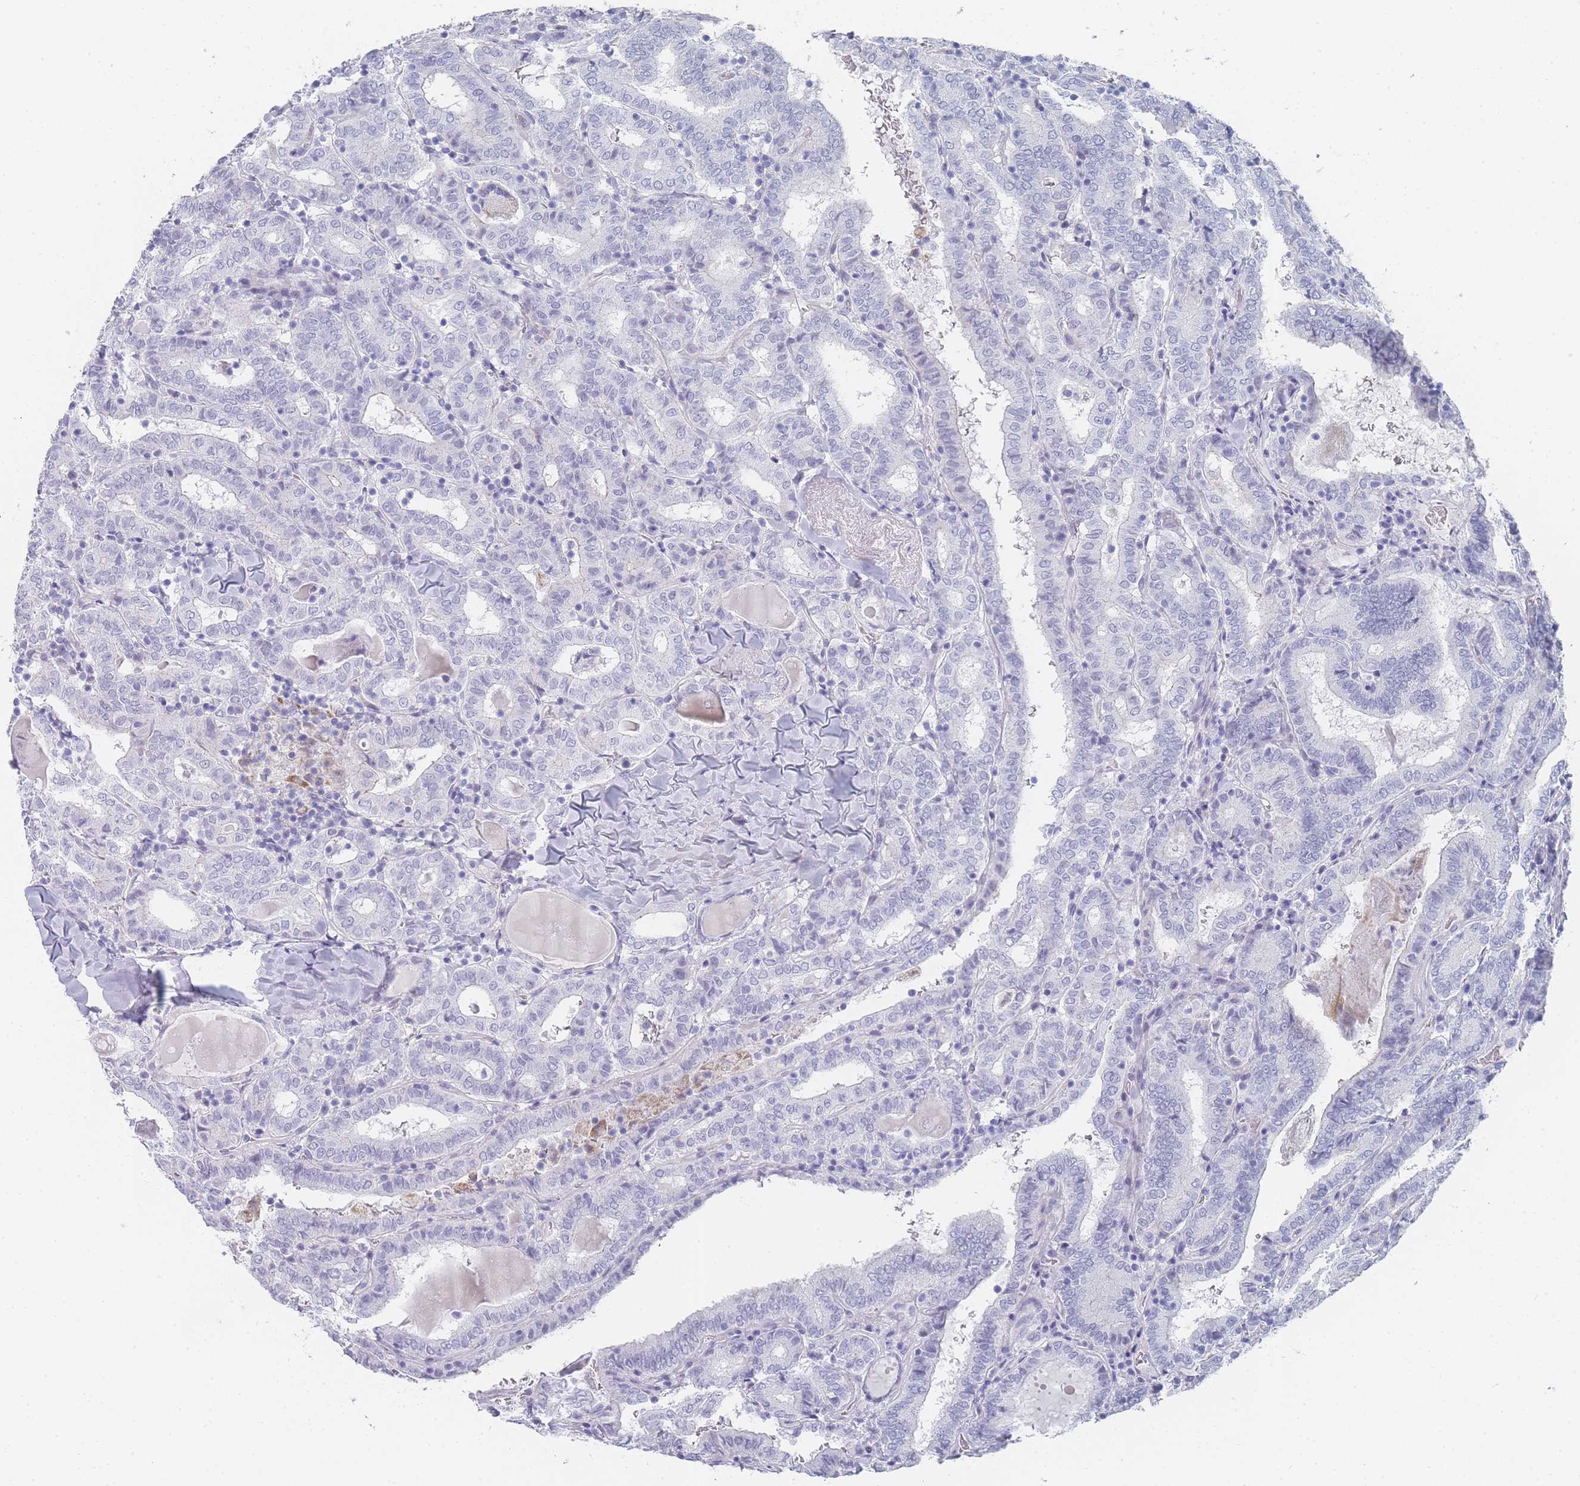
{"staining": {"intensity": "negative", "quantity": "none", "location": "none"}, "tissue": "thyroid cancer", "cell_type": "Tumor cells", "image_type": "cancer", "snomed": [{"axis": "morphology", "description": "Papillary adenocarcinoma, NOS"}, {"axis": "topography", "description": "Thyroid gland"}], "caption": "Tumor cells are negative for brown protein staining in thyroid cancer.", "gene": "IMPG1", "patient": {"sex": "female", "age": 72}}